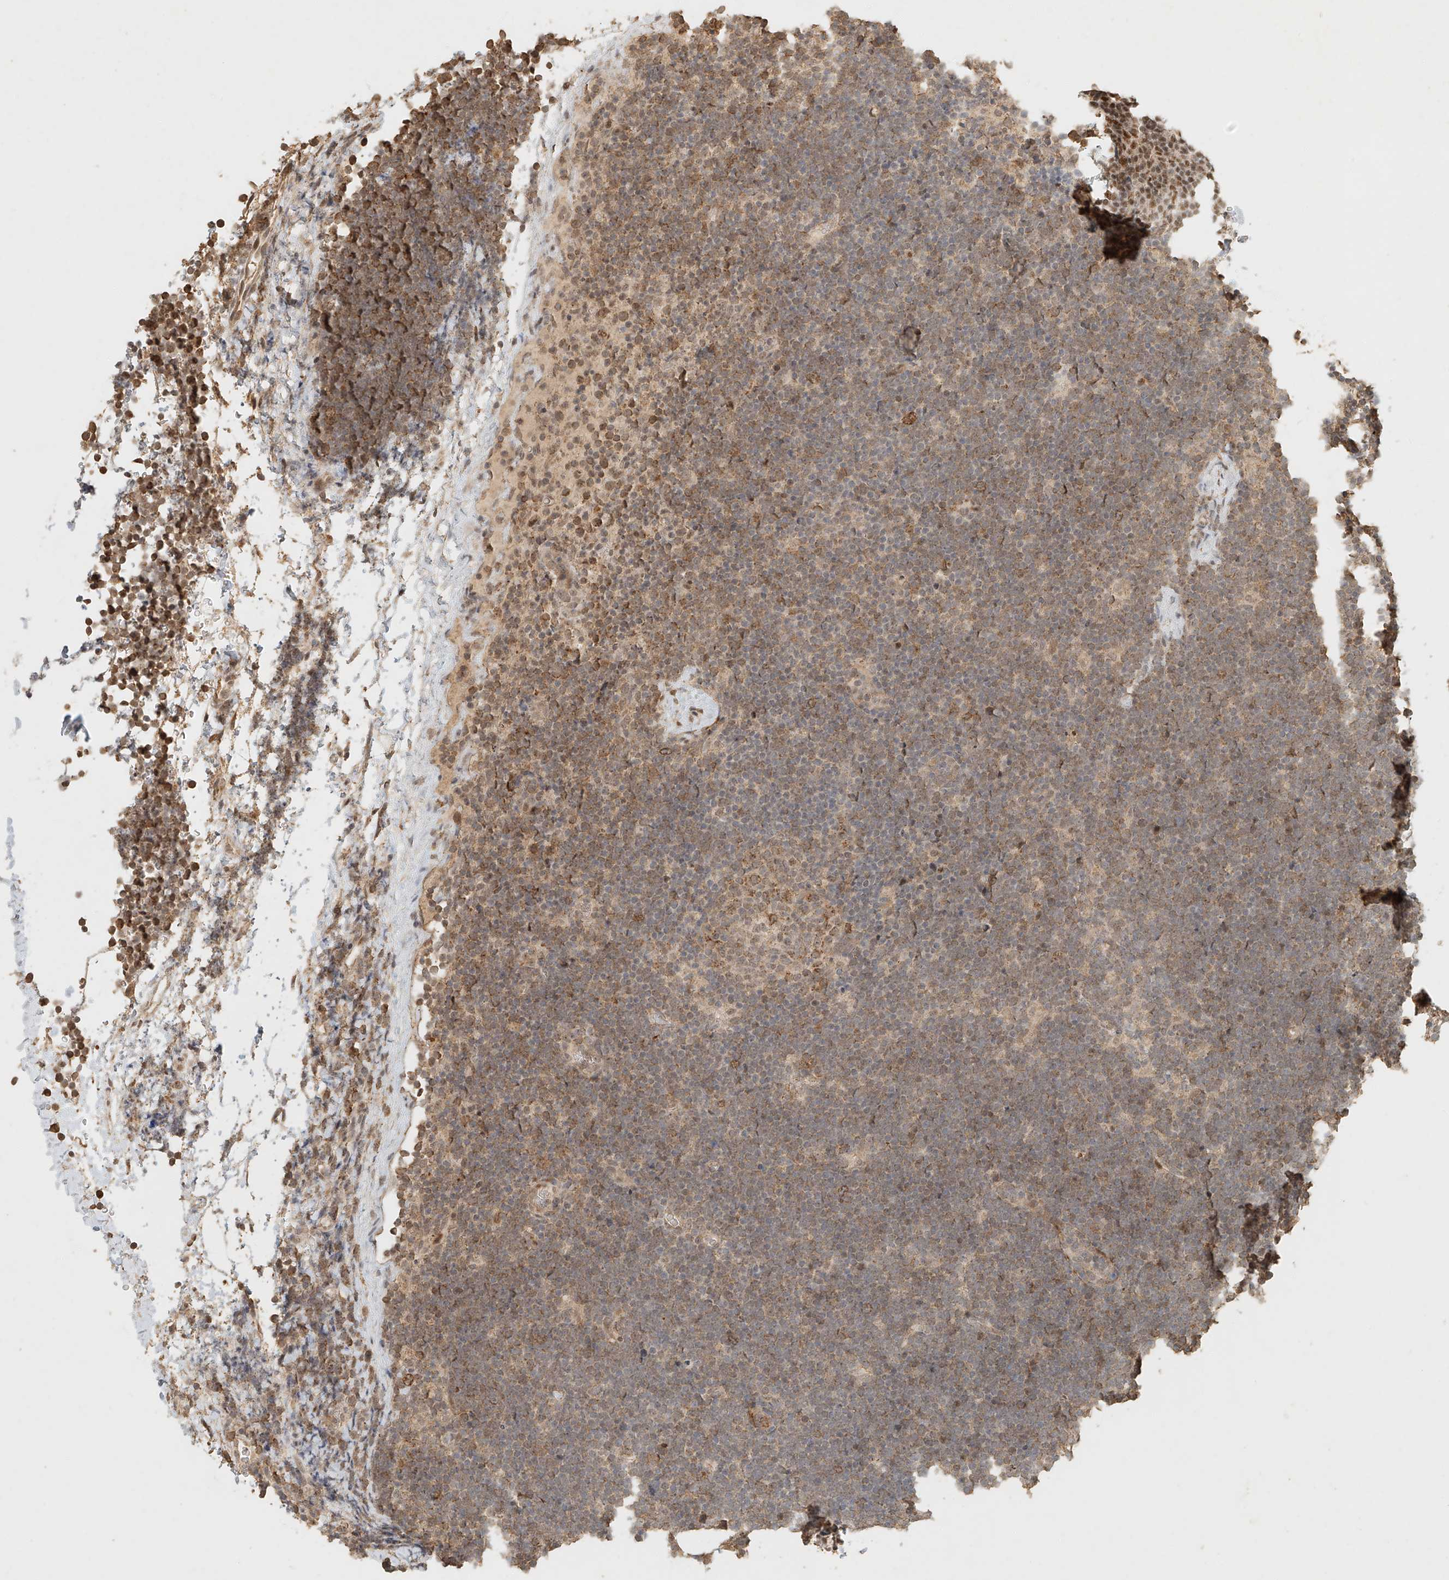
{"staining": {"intensity": "weak", "quantity": "25%-75%", "location": "cytoplasmic/membranous"}, "tissue": "lymphoma", "cell_type": "Tumor cells", "image_type": "cancer", "snomed": [{"axis": "morphology", "description": "Malignant lymphoma, non-Hodgkin's type, High grade"}, {"axis": "topography", "description": "Lymph node"}], "caption": "Human lymphoma stained with a brown dye shows weak cytoplasmic/membranous positive staining in about 25%-75% of tumor cells.", "gene": "CXorf58", "patient": {"sex": "male", "age": 13}}